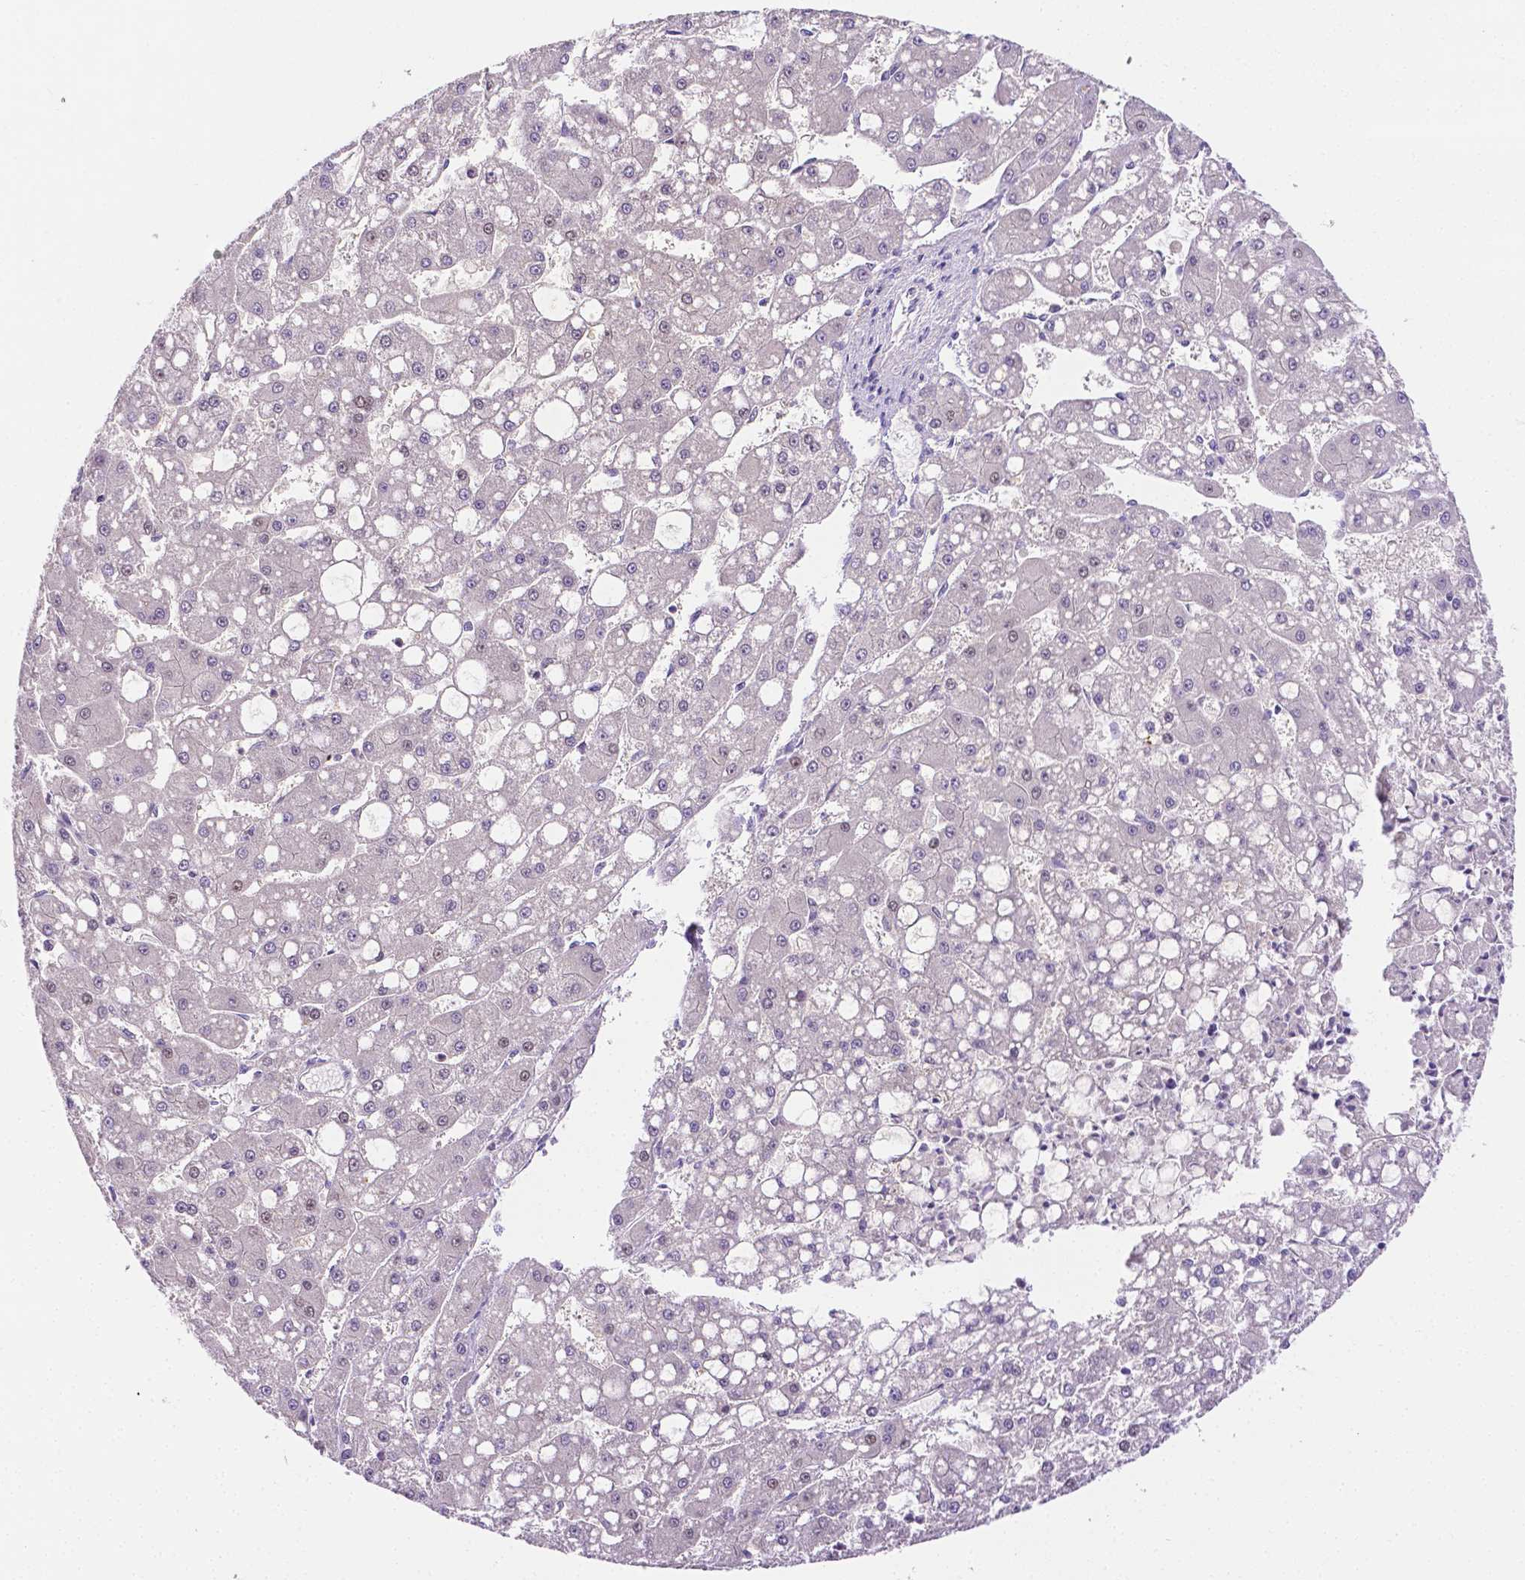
{"staining": {"intensity": "negative", "quantity": "none", "location": "none"}, "tissue": "liver cancer", "cell_type": "Tumor cells", "image_type": "cancer", "snomed": [{"axis": "morphology", "description": "Carcinoma, Hepatocellular, NOS"}, {"axis": "topography", "description": "Liver"}], "caption": "IHC image of liver cancer (hepatocellular carcinoma) stained for a protein (brown), which exhibits no staining in tumor cells. (Stains: DAB (3,3'-diaminobenzidine) IHC with hematoxylin counter stain, Microscopy: brightfield microscopy at high magnification).", "gene": "NXPH2", "patient": {"sex": "male", "age": 67}}